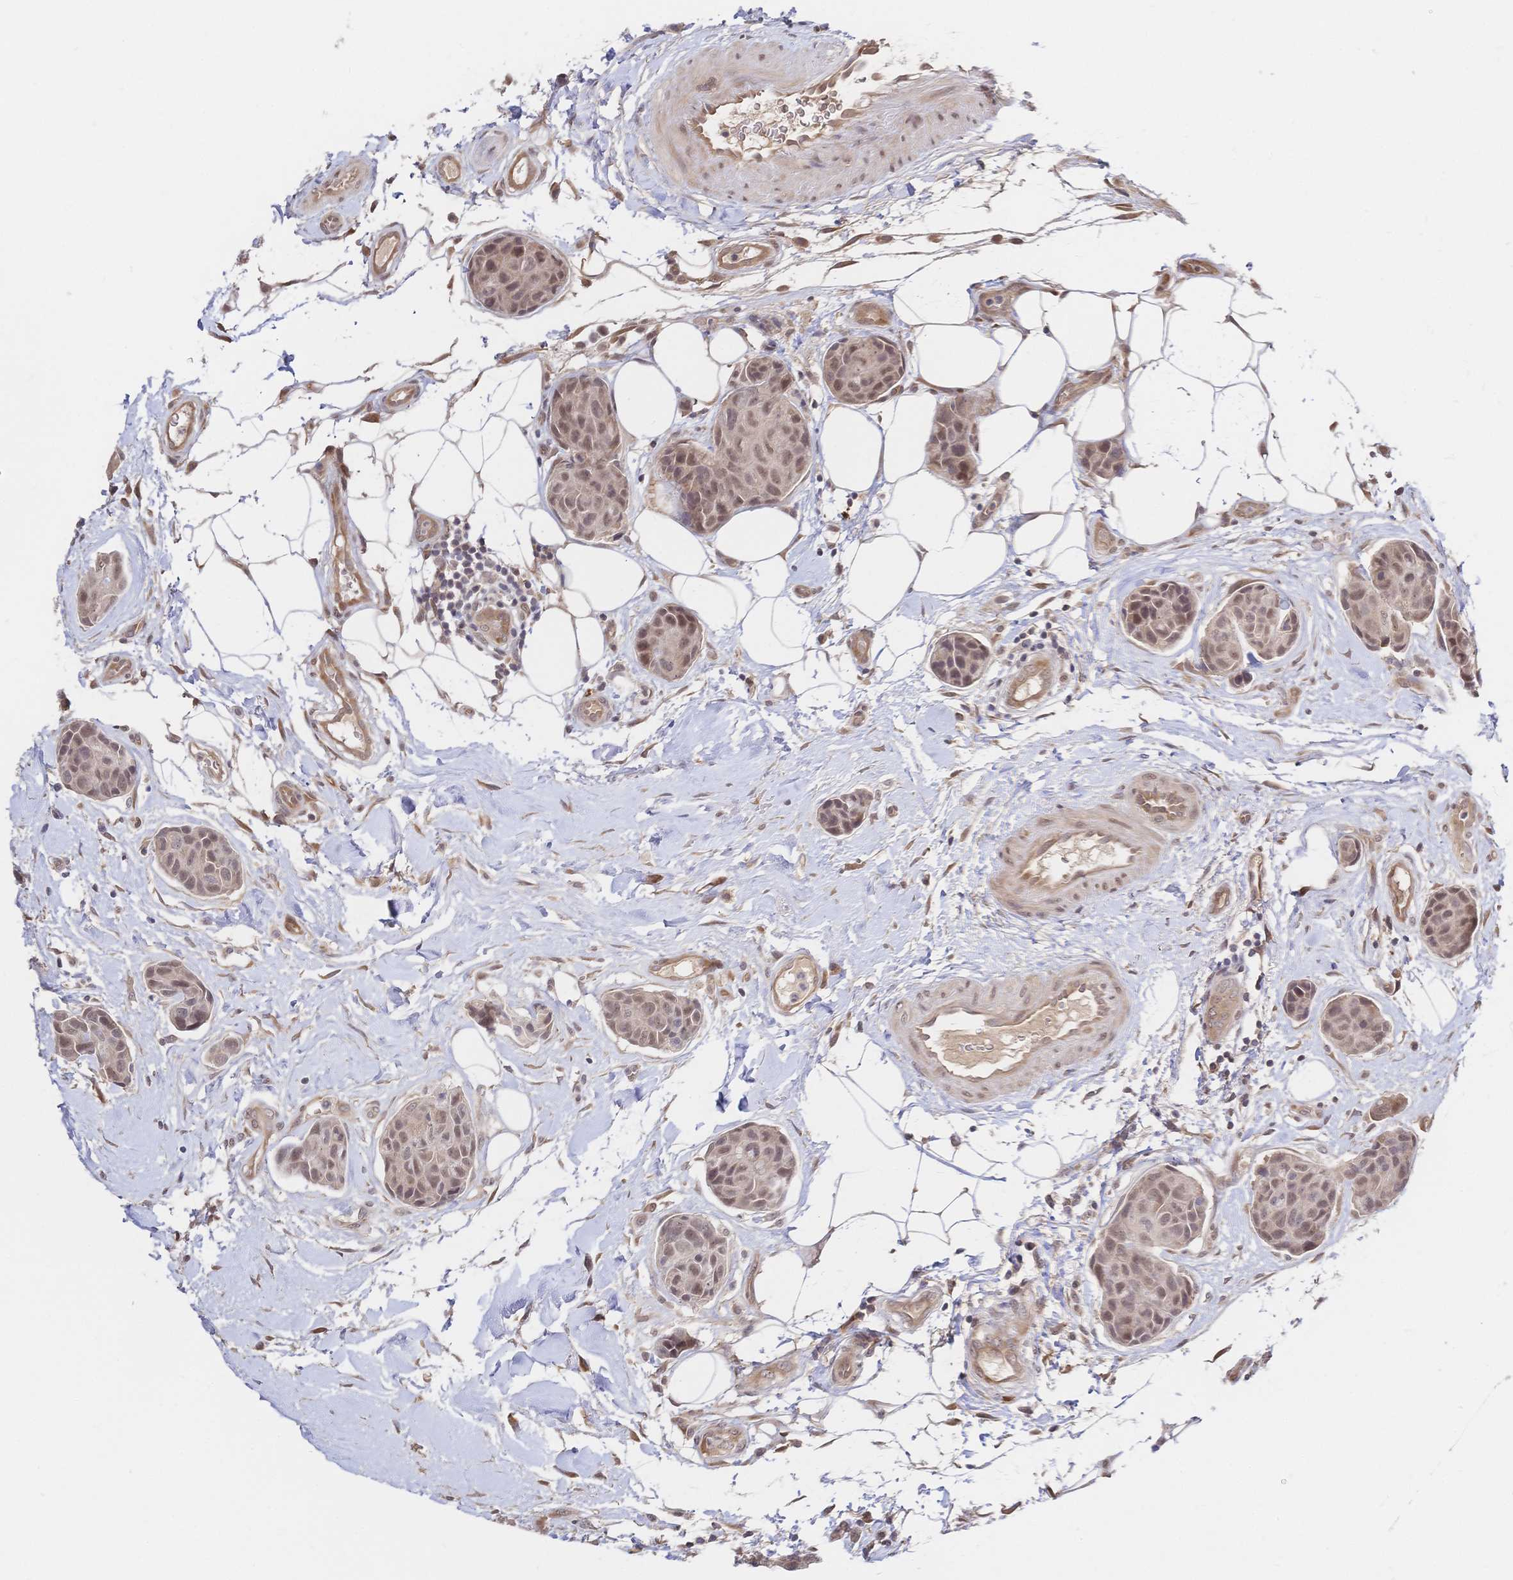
{"staining": {"intensity": "moderate", "quantity": ">75%", "location": "nuclear"}, "tissue": "breast cancer", "cell_type": "Tumor cells", "image_type": "cancer", "snomed": [{"axis": "morphology", "description": "Duct carcinoma"}, {"axis": "topography", "description": "Breast"}, {"axis": "topography", "description": "Lymph node"}], "caption": "Protein expression analysis of human intraductal carcinoma (breast) reveals moderate nuclear expression in approximately >75% of tumor cells. Ihc stains the protein of interest in brown and the nuclei are stained blue.", "gene": "LMO4", "patient": {"sex": "female", "age": 80}}